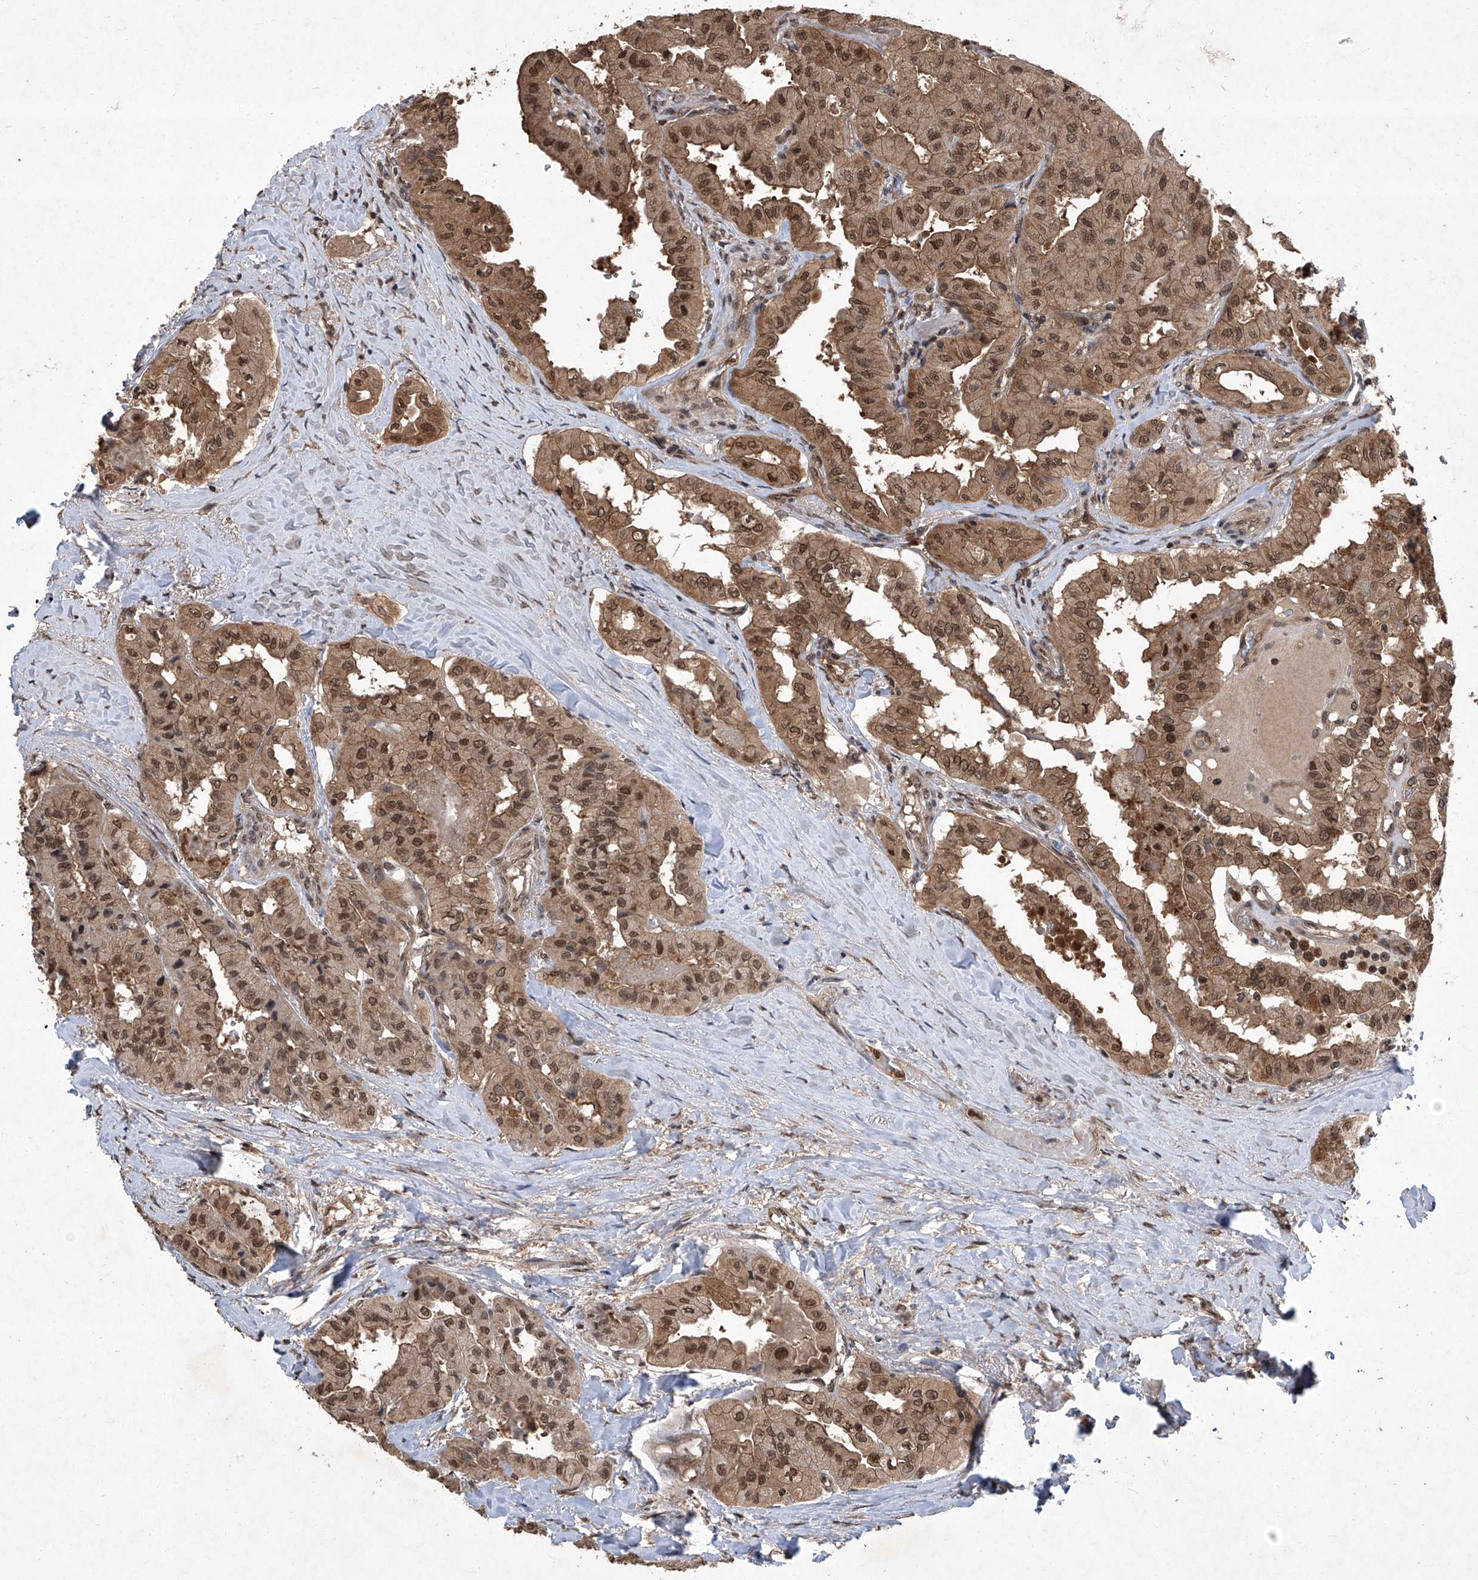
{"staining": {"intensity": "strong", "quantity": ">75%", "location": "cytoplasmic/membranous,nuclear"}, "tissue": "thyroid cancer", "cell_type": "Tumor cells", "image_type": "cancer", "snomed": [{"axis": "morphology", "description": "Papillary adenocarcinoma, NOS"}, {"axis": "topography", "description": "Thyroid gland"}], "caption": "Tumor cells demonstrate high levels of strong cytoplasmic/membranous and nuclear expression in about >75% of cells in human thyroid papillary adenocarcinoma.", "gene": "TSNAX", "patient": {"sex": "female", "age": 59}}